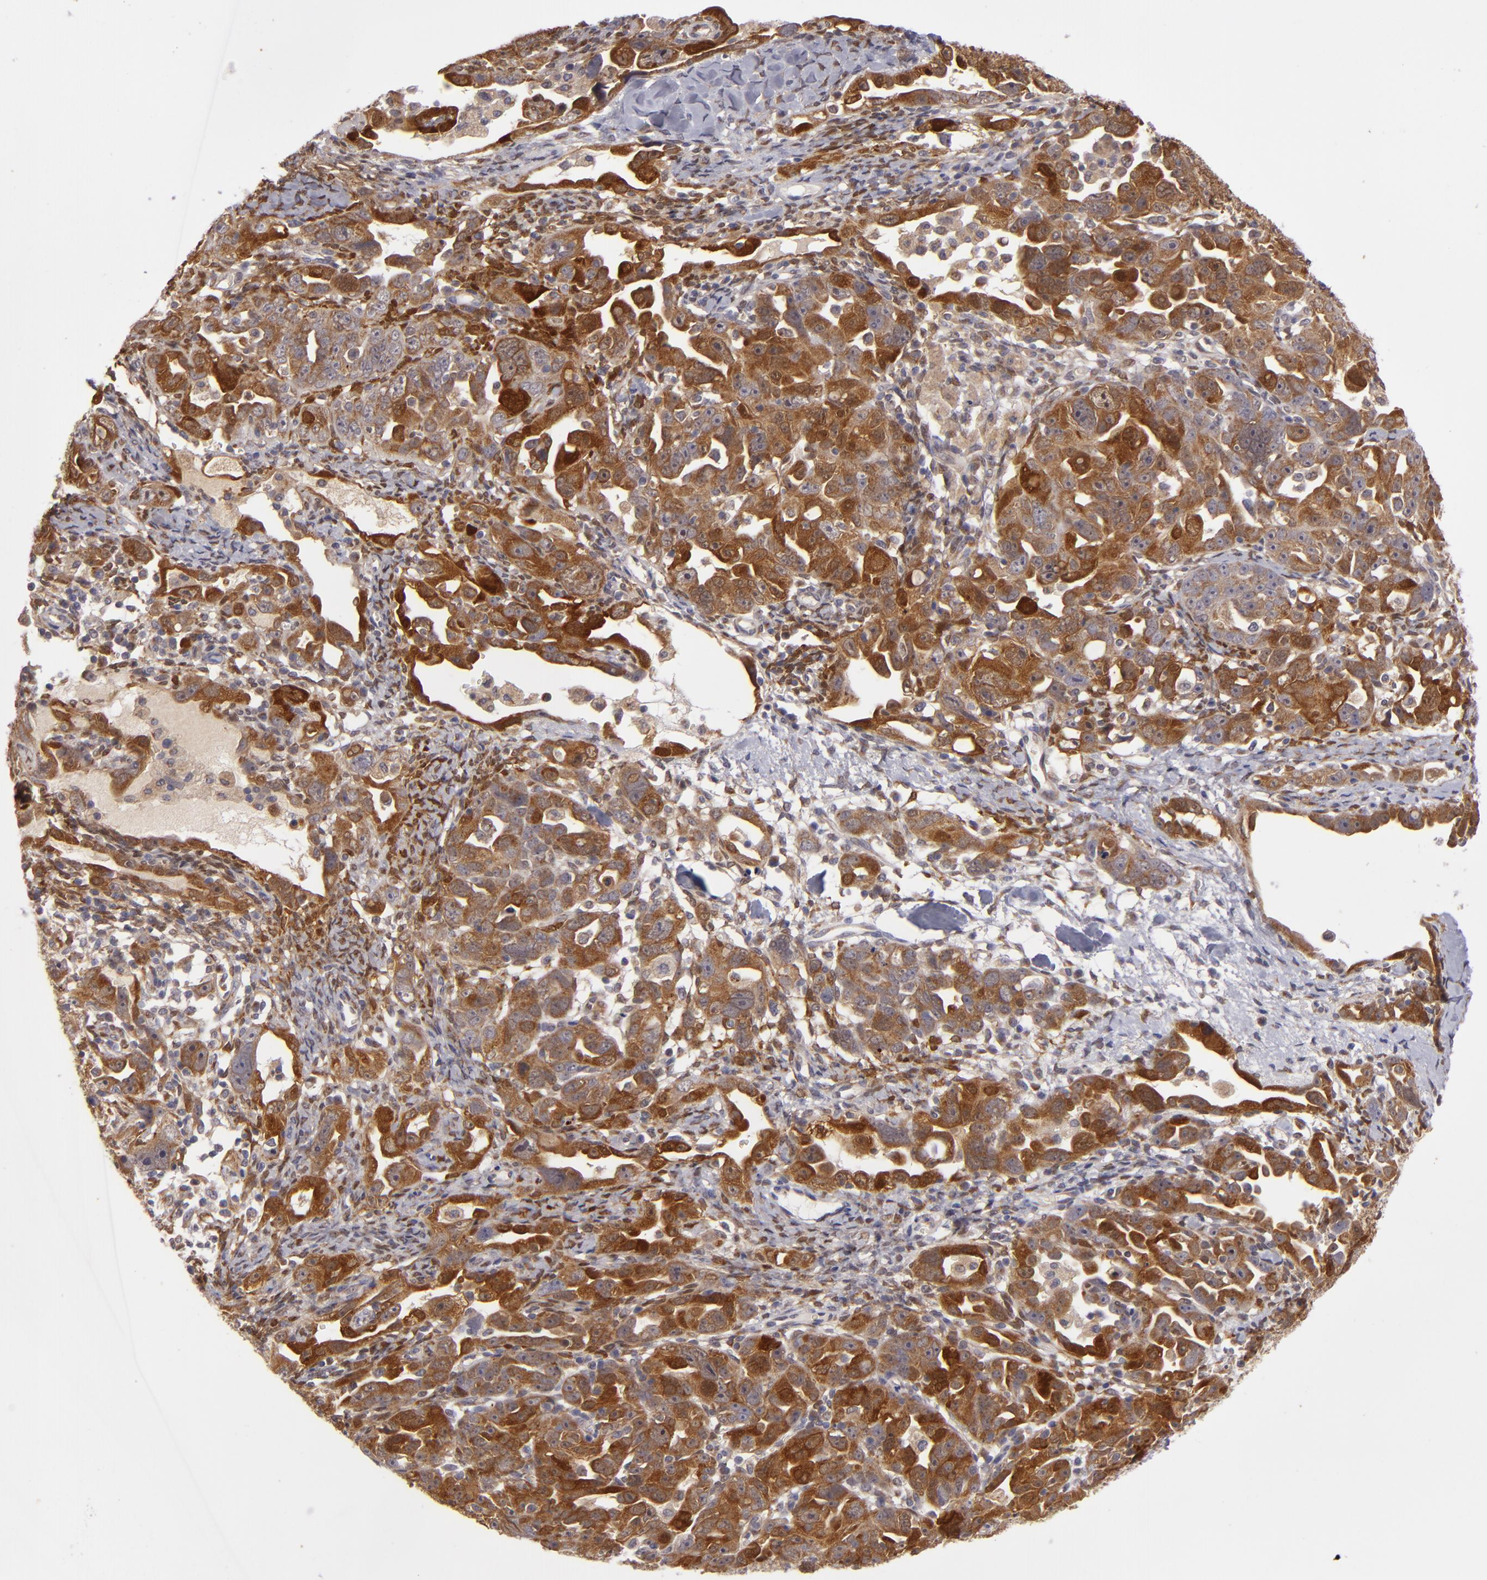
{"staining": {"intensity": "strong", "quantity": ">75%", "location": "cytoplasmic/membranous"}, "tissue": "ovarian cancer", "cell_type": "Tumor cells", "image_type": "cancer", "snomed": [{"axis": "morphology", "description": "Cystadenocarcinoma, serous, NOS"}, {"axis": "topography", "description": "Ovary"}], "caption": "High-magnification brightfield microscopy of ovarian cancer (serous cystadenocarcinoma) stained with DAB (brown) and counterstained with hematoxylin (blue). tumor cells exhibit strong cytoplasmic/membranous positivity is present in approximately>75% of cells. The protein is shown in brown color, while the nuclei are stained blue.", "gene": "SH2D4A", "patient": {"sex": "female", "age": 66}}